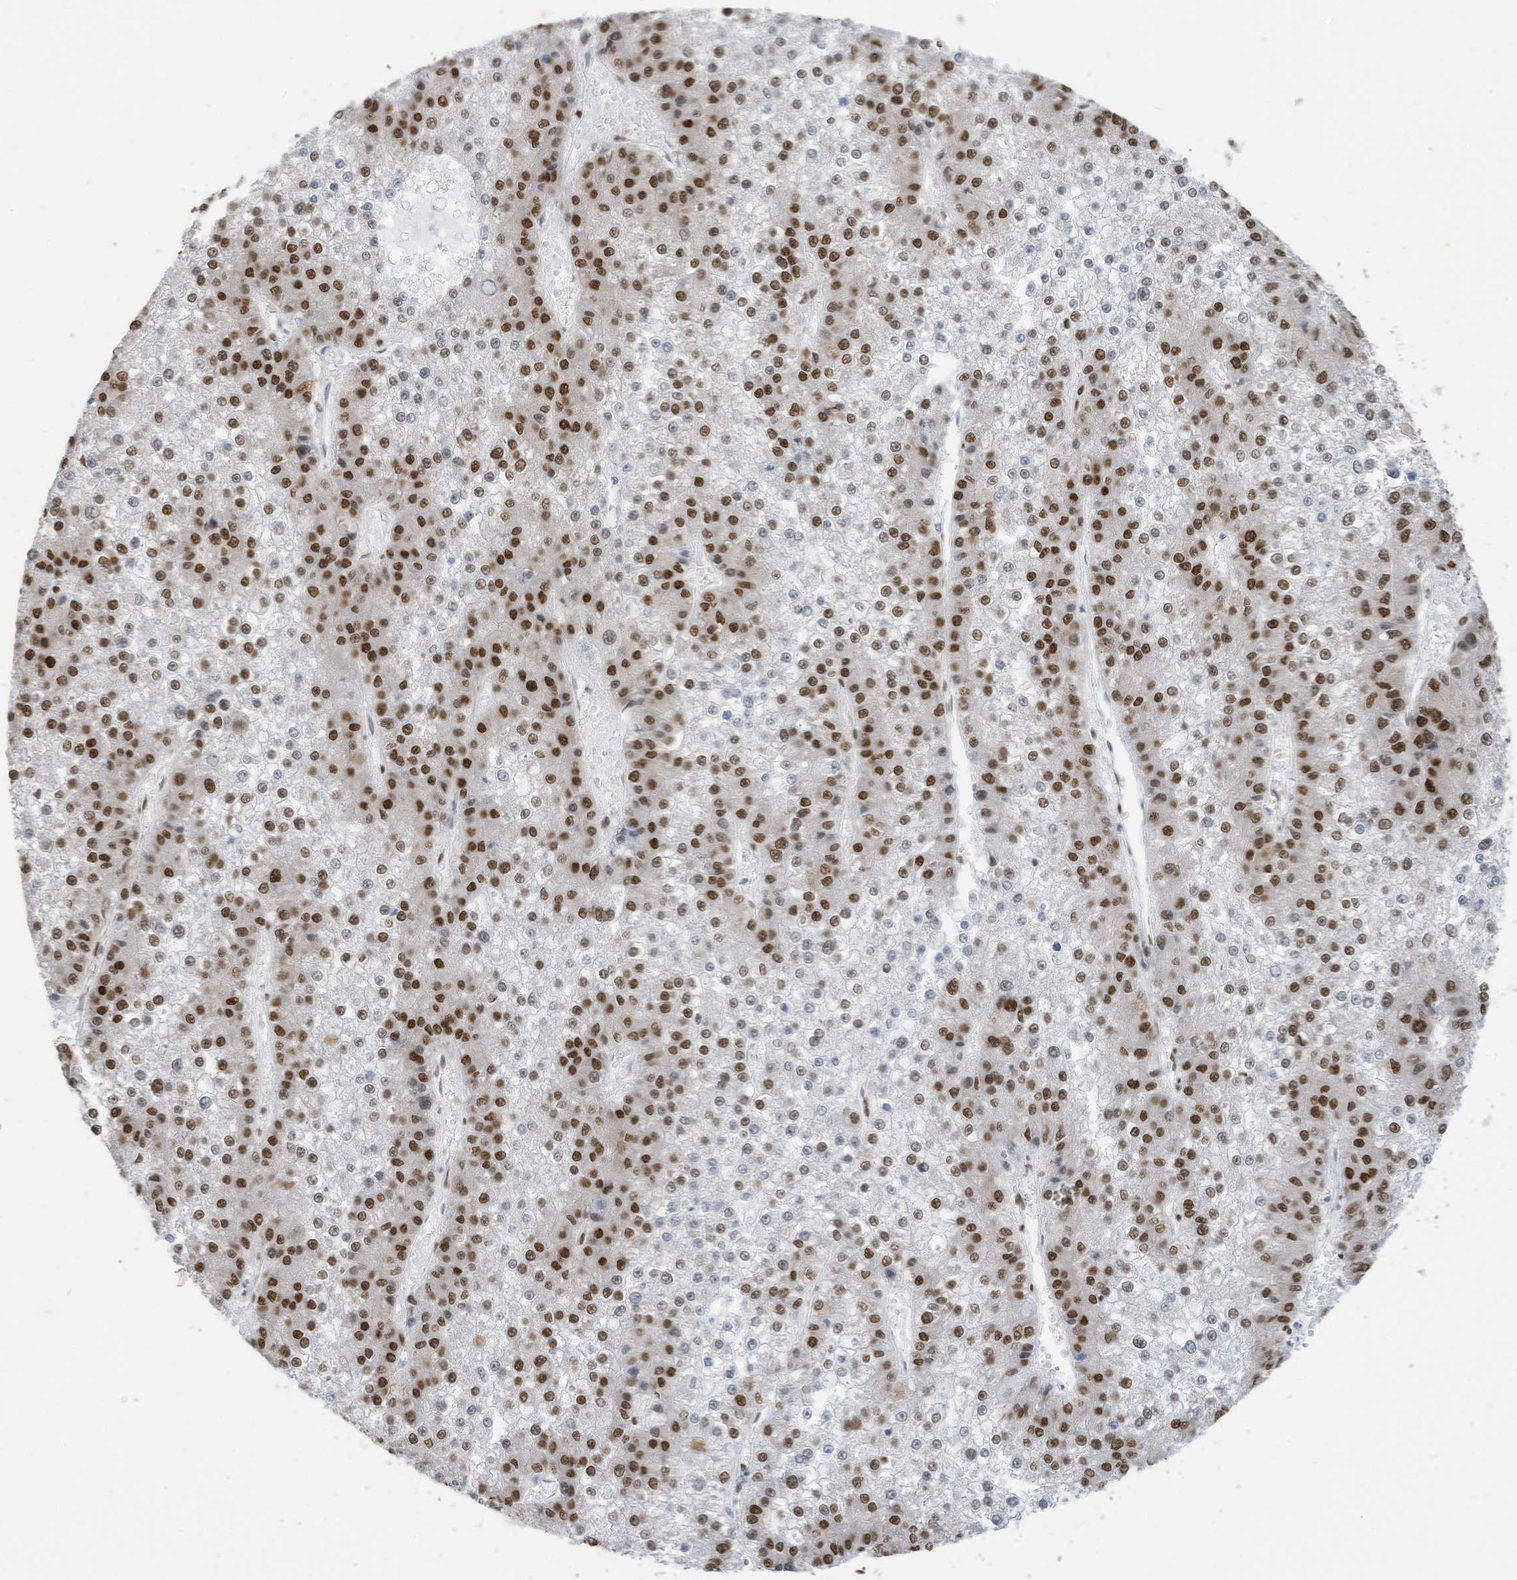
{"staining": {"intensity": "strong", "quantity": ">75%", "location": "nuclear"}, "tissue": "liver cancer", "cell_type": "Tumor cells", "image_type": "cancer", "snomed": [{"axis": "morphology", "description": "Carcinoma, Hepatocellular, NOS"}, {"axis": "topography", "description": "Liver"}], "caption": "This is an image of IHC staining of liver cancer, which shows strong positivity in the nuclear of tumor cells.", "gene": "KHSRP", "patient": {"sex": "female", "age": 73}}